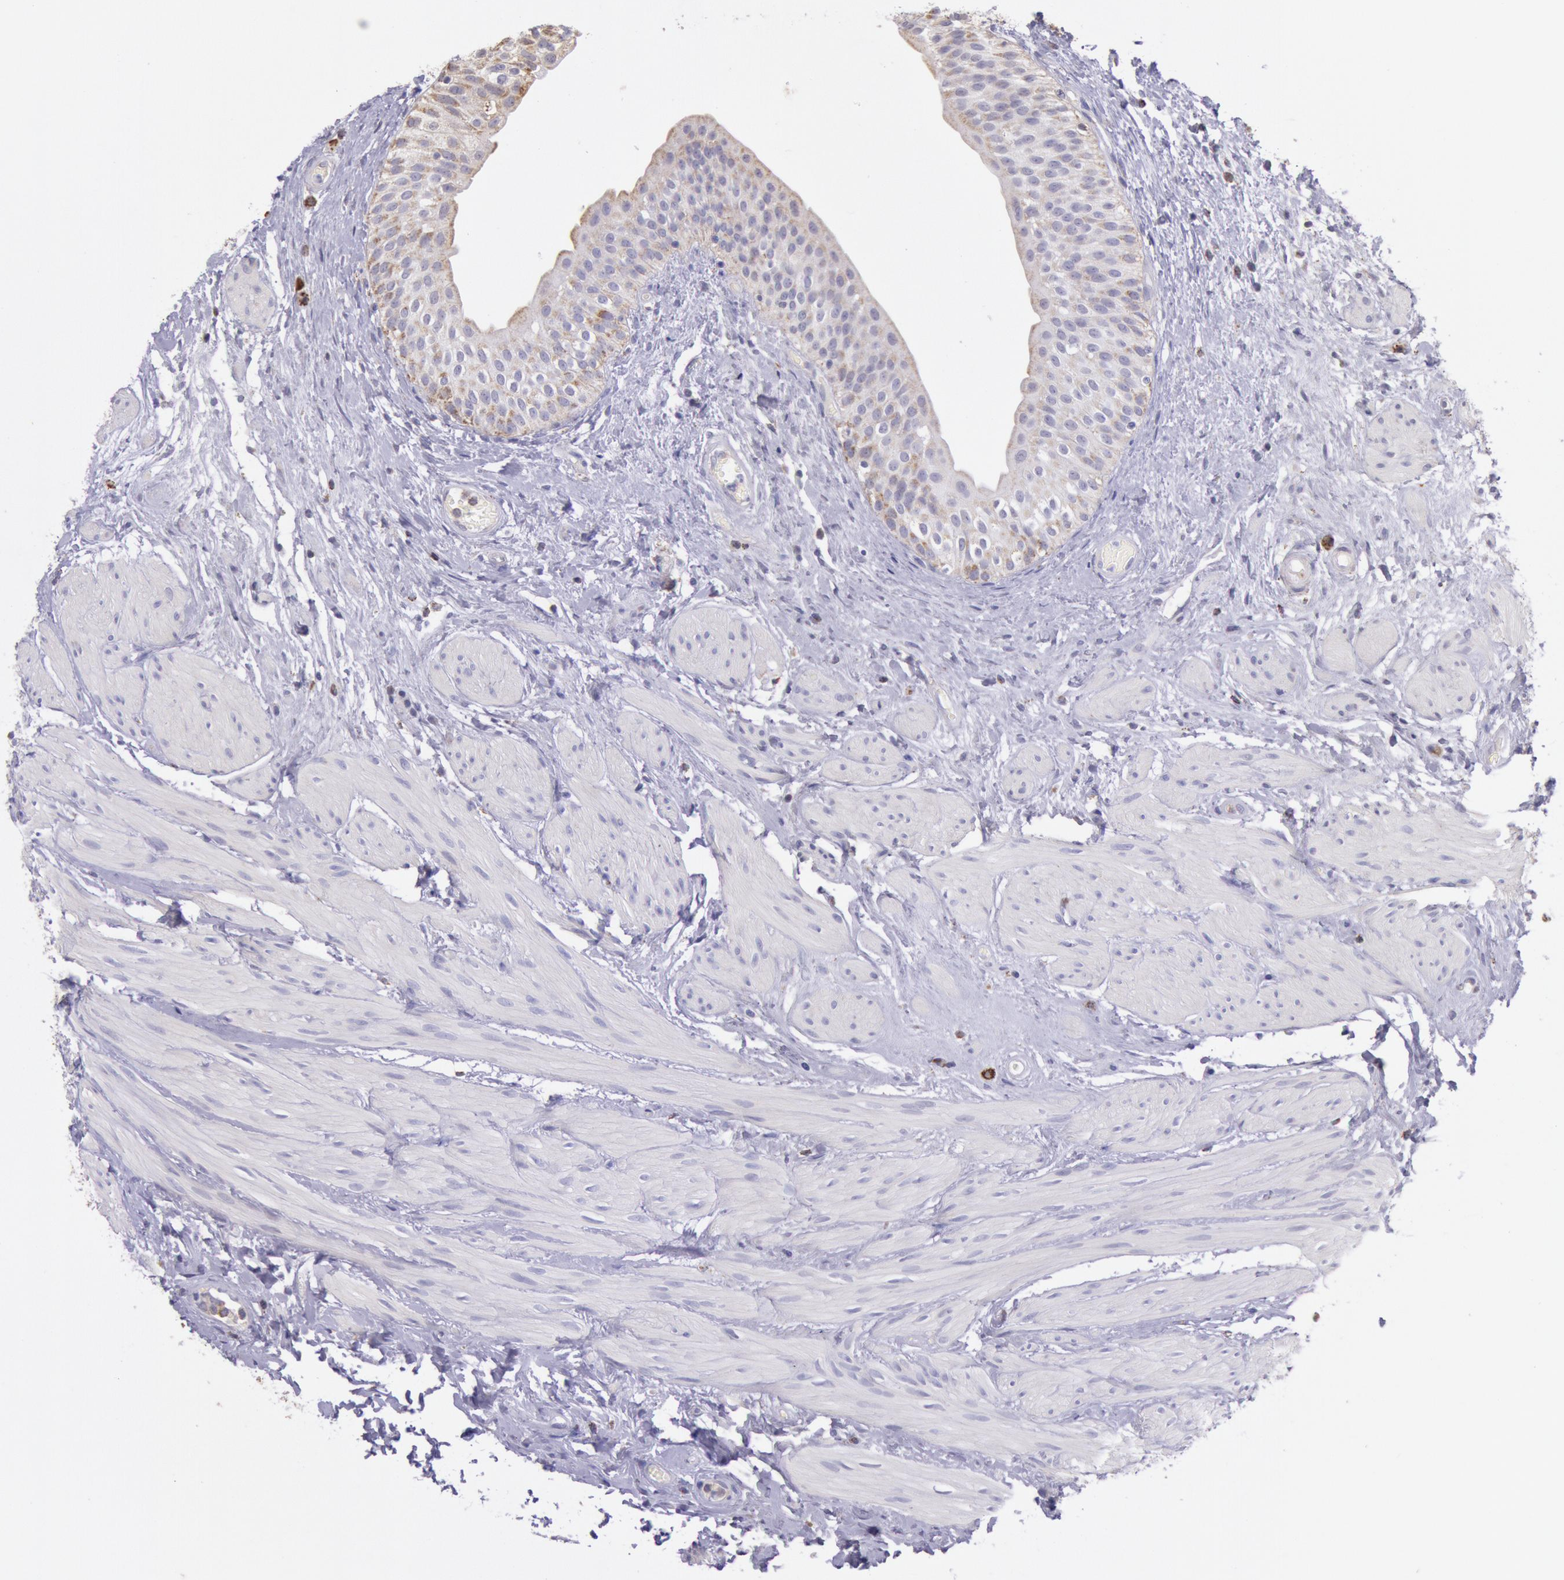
{"staining": {"intensity": "moderate", "quantity": ">75%", "location": "cytoplasmic/membranous"}, "tissue": "urinary bladder", "cell_type": "Urothelial cells", "image_type": "normal", "snomed": [{"axis": "morphology", "description": "Normal tissue, NOS"}, {"axis": "topography", "description": "Urinary bladder"}], "caption": "About >75% of urothelial cells in benign urinary bladder show moderate cytoplasmic/membranous protein positivity as visualized by brown immunohistochemical staining.", "gene": "FRMD6", "patient": {"sex": "female", "age": 55}}